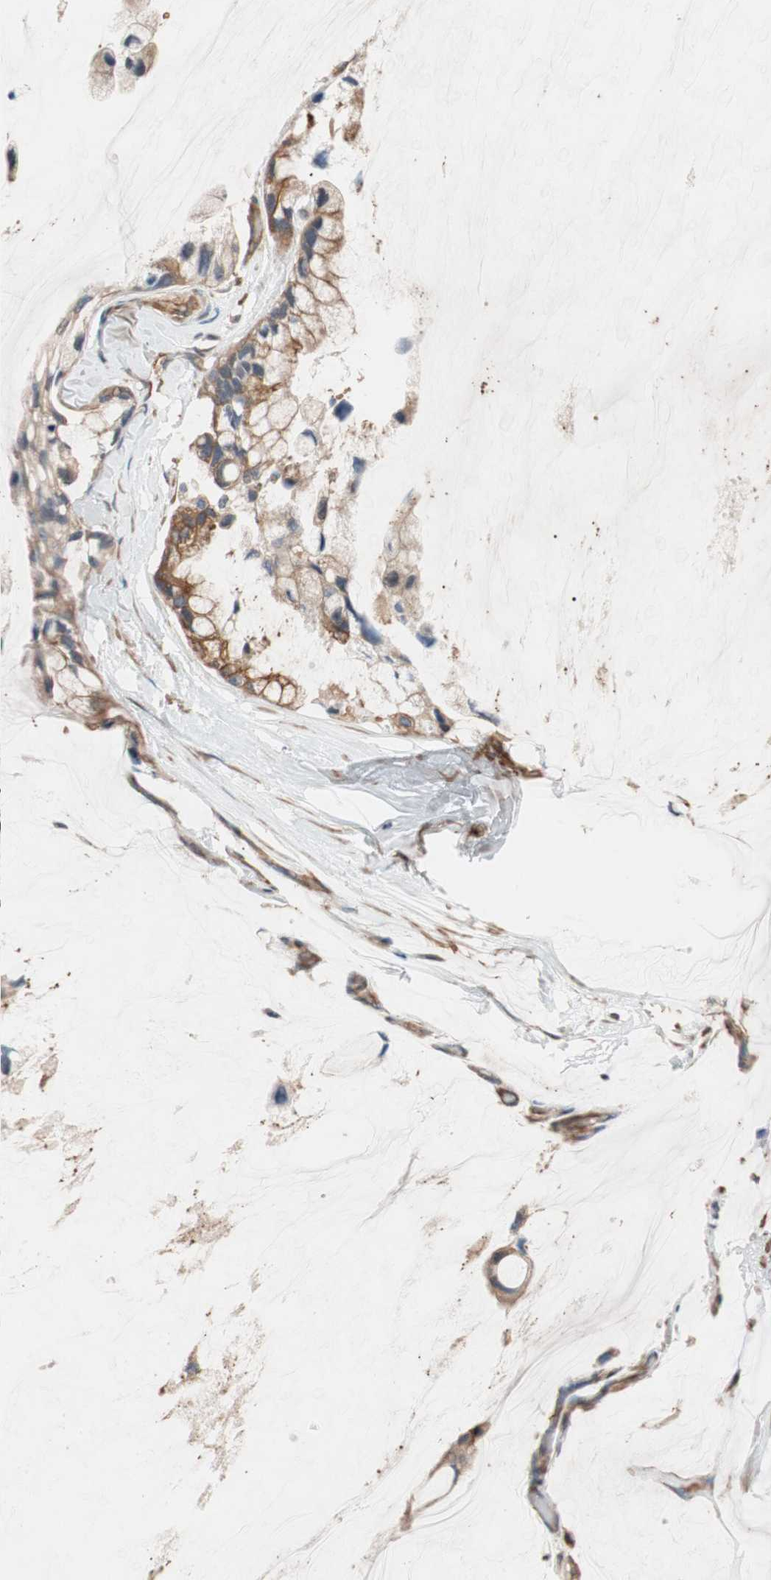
{"staining": {"intensity": "moderate", "quantity": ">75%", "location": "cytoplasmic/membranous"}, "tissue": "ovarian cancer", "cell_type": "Tumor cells", "image_type": "cancer", "snomed": [{"axis": "morphology", "description": "Cystadenocarcinoma, mucinous, NOS"}, {"axis": "topography", "description": "Ovary"}], "caption": "DAB immunohistochemical staining of mucinous cystadenocarcinoma (ovarian) displays moderate cytoplasmic/membranous protein positivity in approximately >75% of tumor cells.", "gene": "TUBB", "patient": {"sex": "female", "age": 39}}